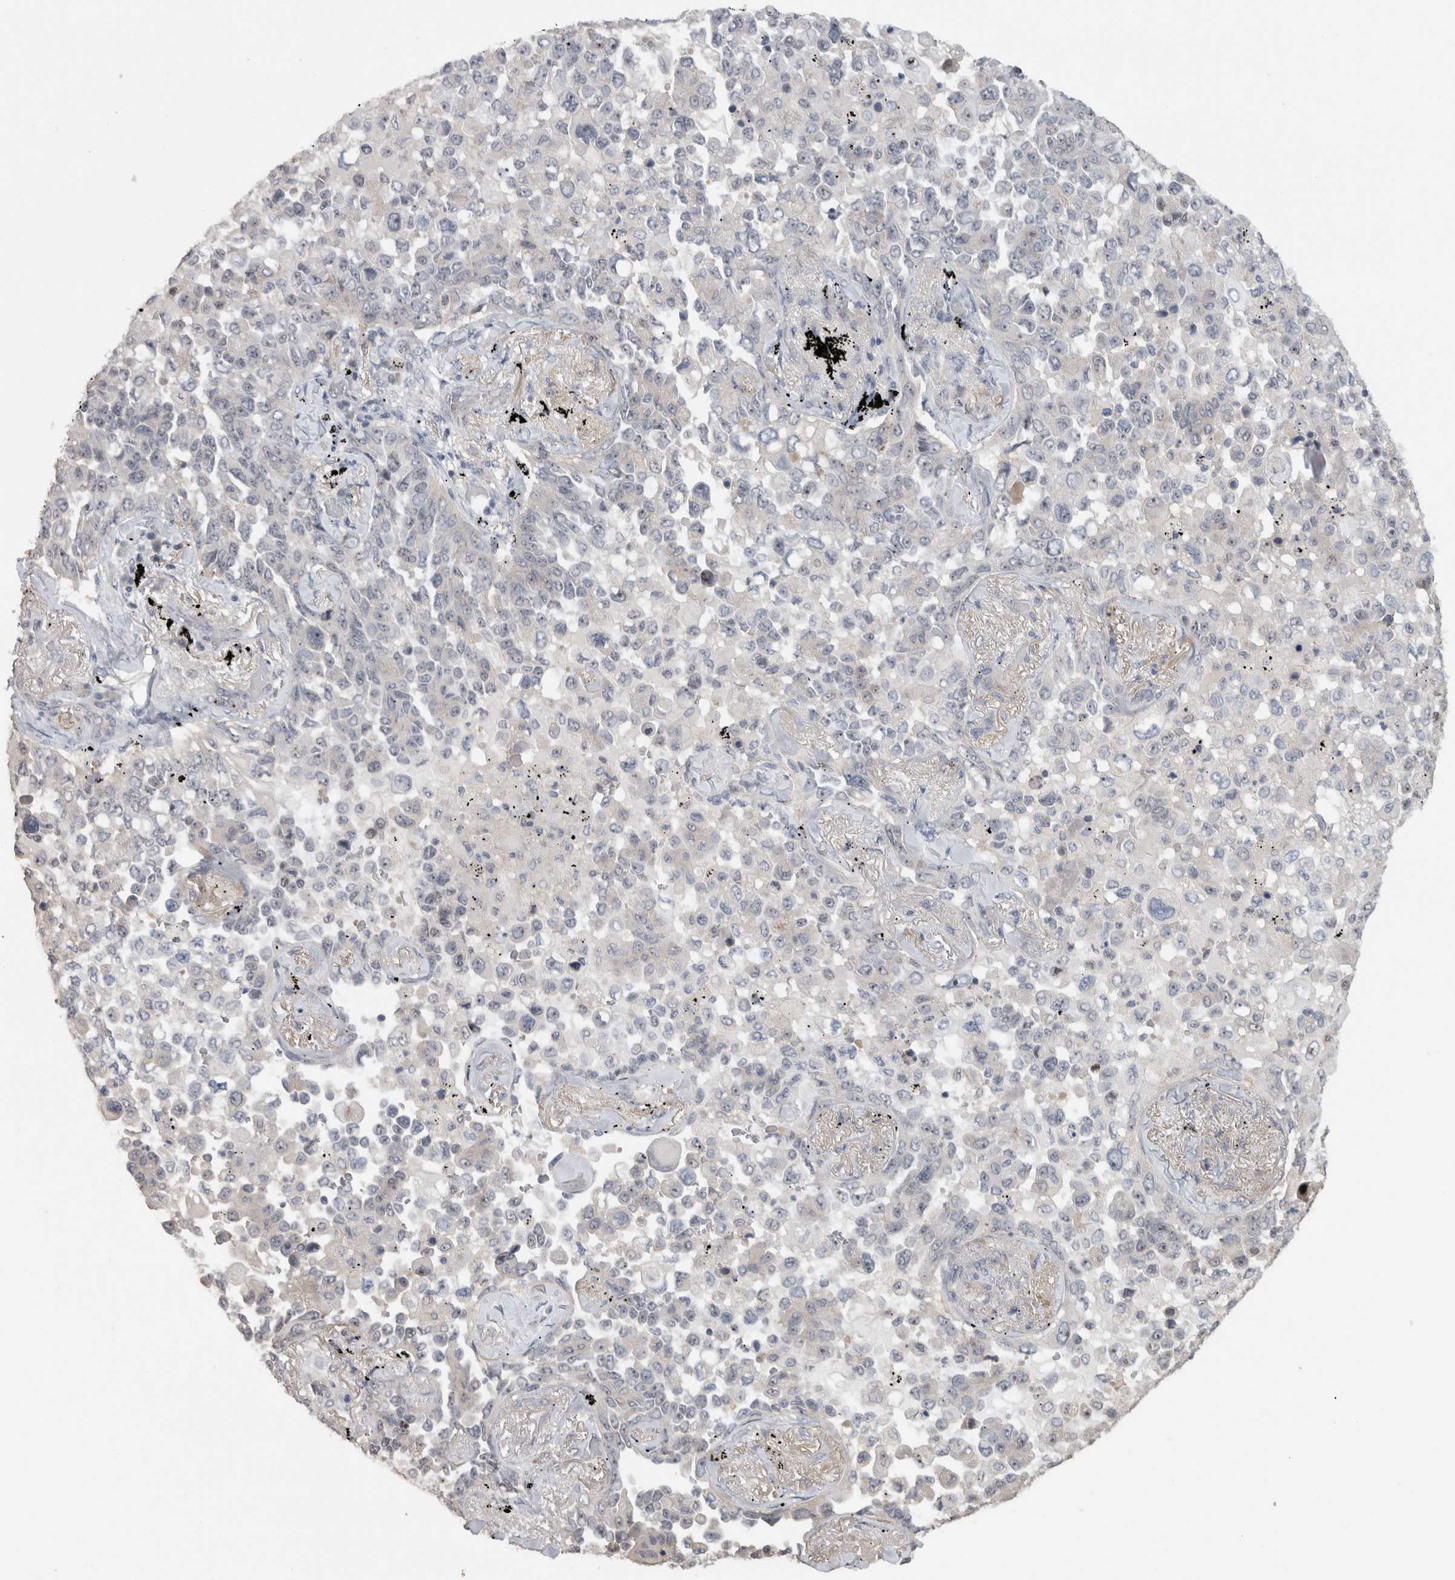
{"staining": {"intensity": "negative", "quantity": "none", "location": "none"}, "tissue": "lung cancer", "cell_type": "Tumor cells", "image_type": "cancer", "snomed": [{"axis": "morphology", "description": "Adenocarcinoma, NOS"}, {"axis": "topography", "description": "Lung"}], "caption": "An immunohistochemistry micrograph of lung cancer is shown. There is no staining in tumor cells of lung cancer. Brightfield microscopy of immunohistochemistry (IHC) stained with DAB (3,3'-diaminobenzidine) (brown) and hematoxylin (blue), captured at high magnification.", "gene": "RBM28", "patient": {"sex": "female", "age": 67}}